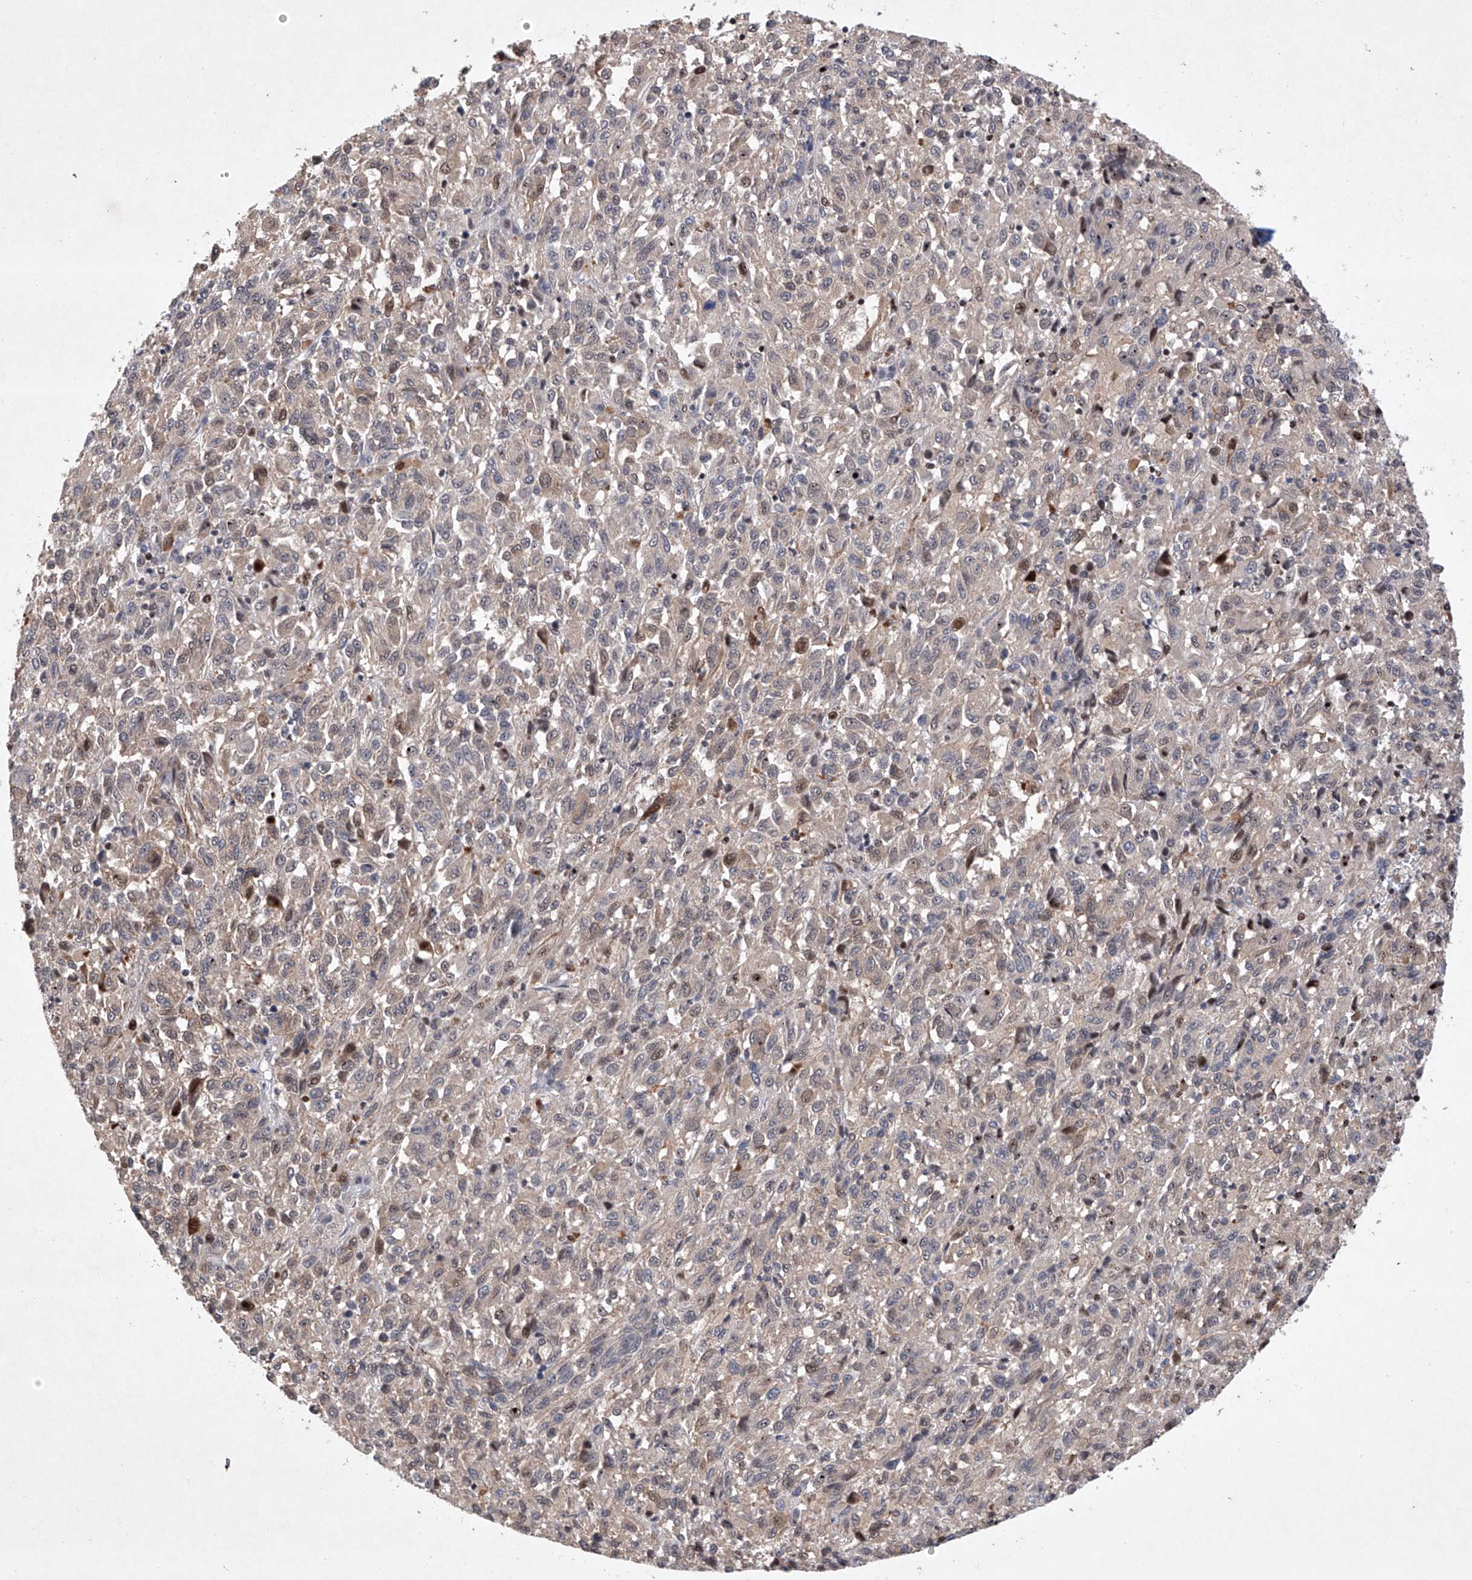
{"staining": {"intensity": "negative", "quantity": "none", "location": "none"}, "tissue": "melanoma", "cell_type": "Tumor cells", "image_type": "cancer", "snomed": [{"axis": "morphology", "description": "Malignant melanoma, Metastatic site"}, {"axis": "topography", "description": "Lung"}], "caption": "There is no significant staining in tumor cells of melanoma. (DAB (3,3'-diaminobenzidine) immunohistochemistry visualized using brightfield microscopy, high magnification).", "gene": "AFG1L", "patient": {"sex": "male", "age": 64}}